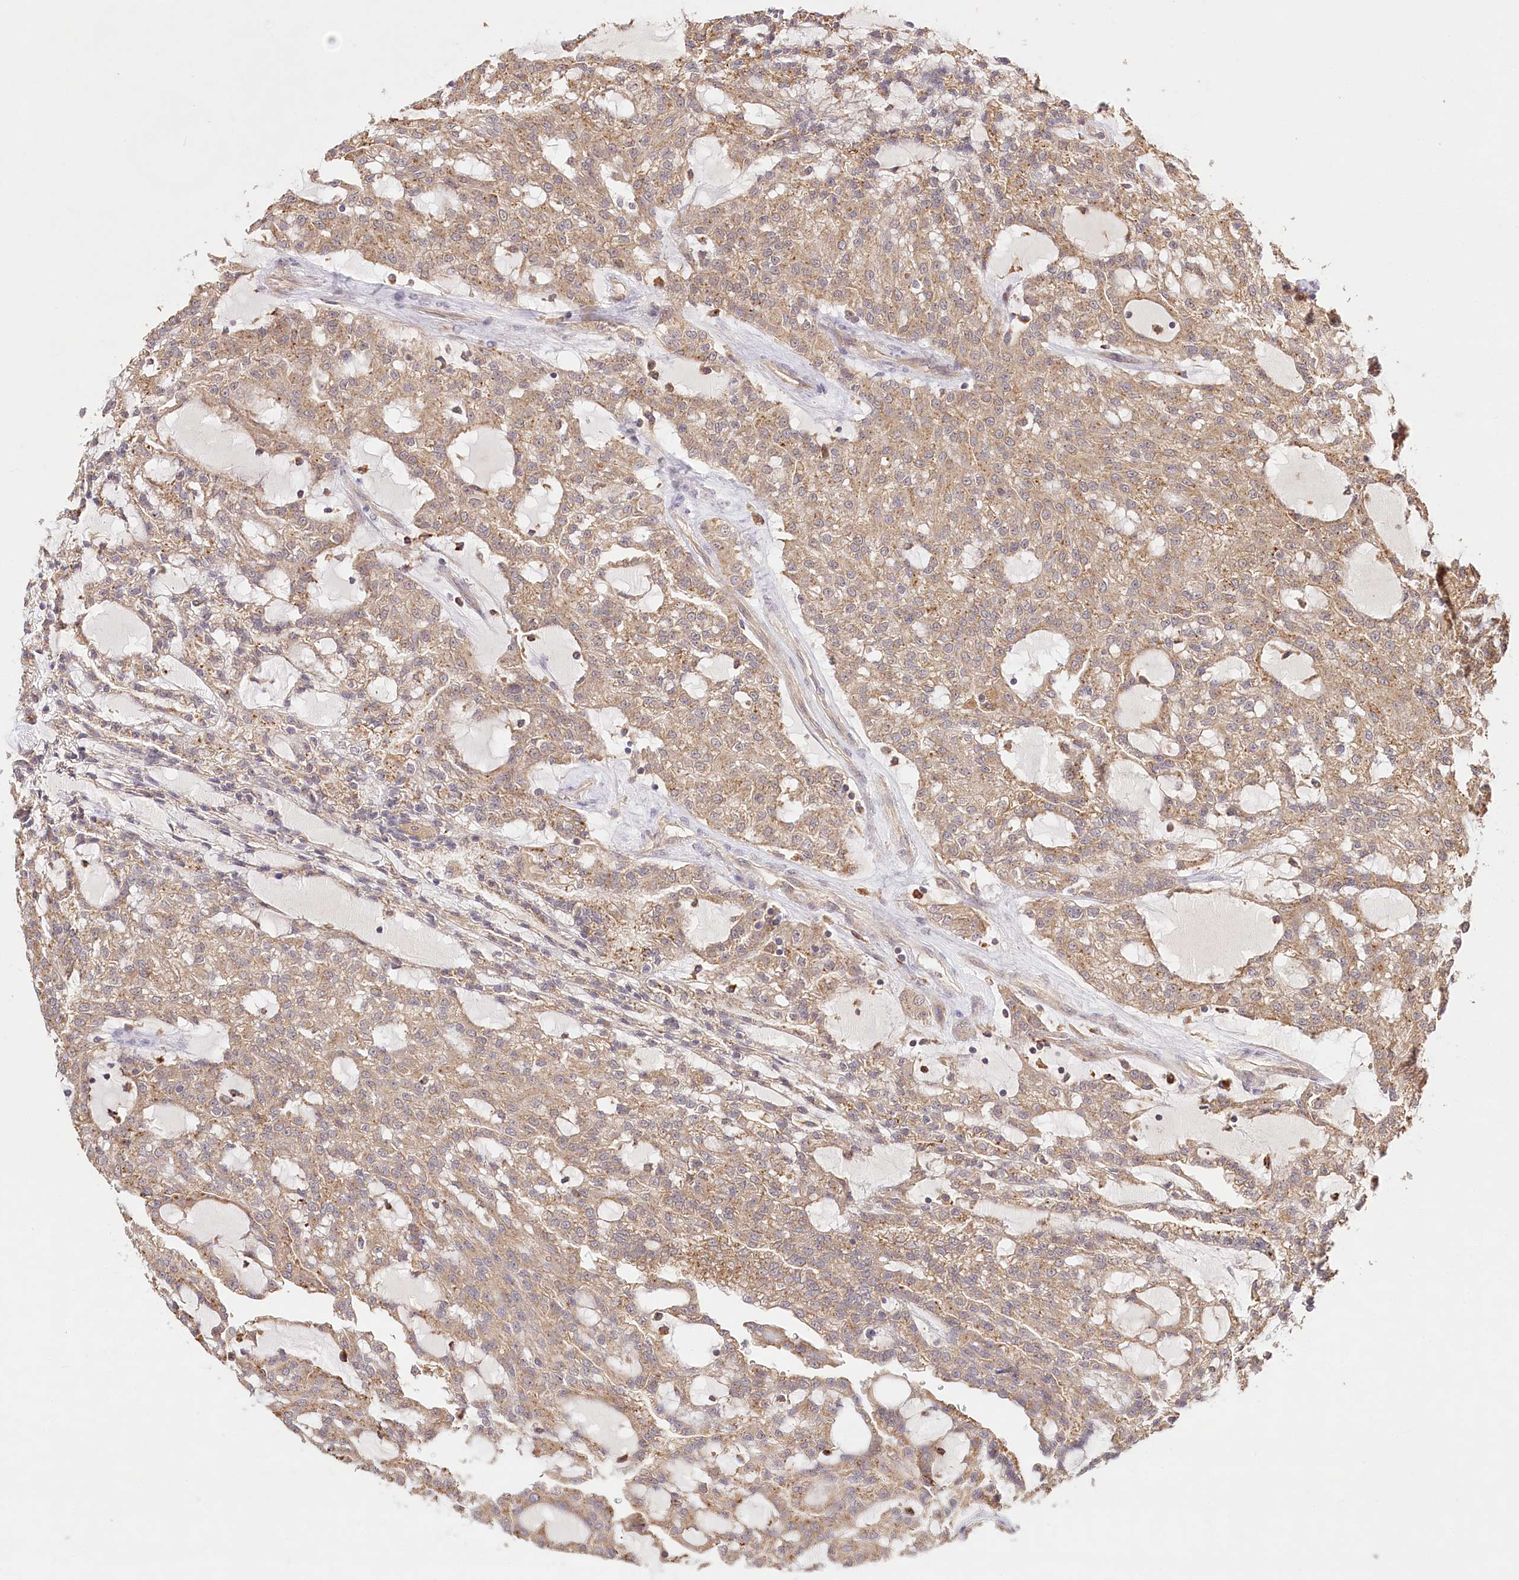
{"staining": {"intensity": "moderate", "quantity": ">75%", "location": "cytoplasmic/membranous"}, "tissue": "renal cancer", "cell_type": "Tumor cells", "image_type": "cancer", "snomed": [{"axis": "morphology", "description": "Adenocarcinoma, NOS"}, {"axis": "topography", "description": "Kidney"}], "caption": "Renal cancer (adenocarcinoma) was stained to show a protein in brown. There is medium levels of moderate cytoplasmic/membranous positivity in about >75% of tumor cells.", "gene": "DMXL1", "patient": {"sex": "male", "age": 63}}